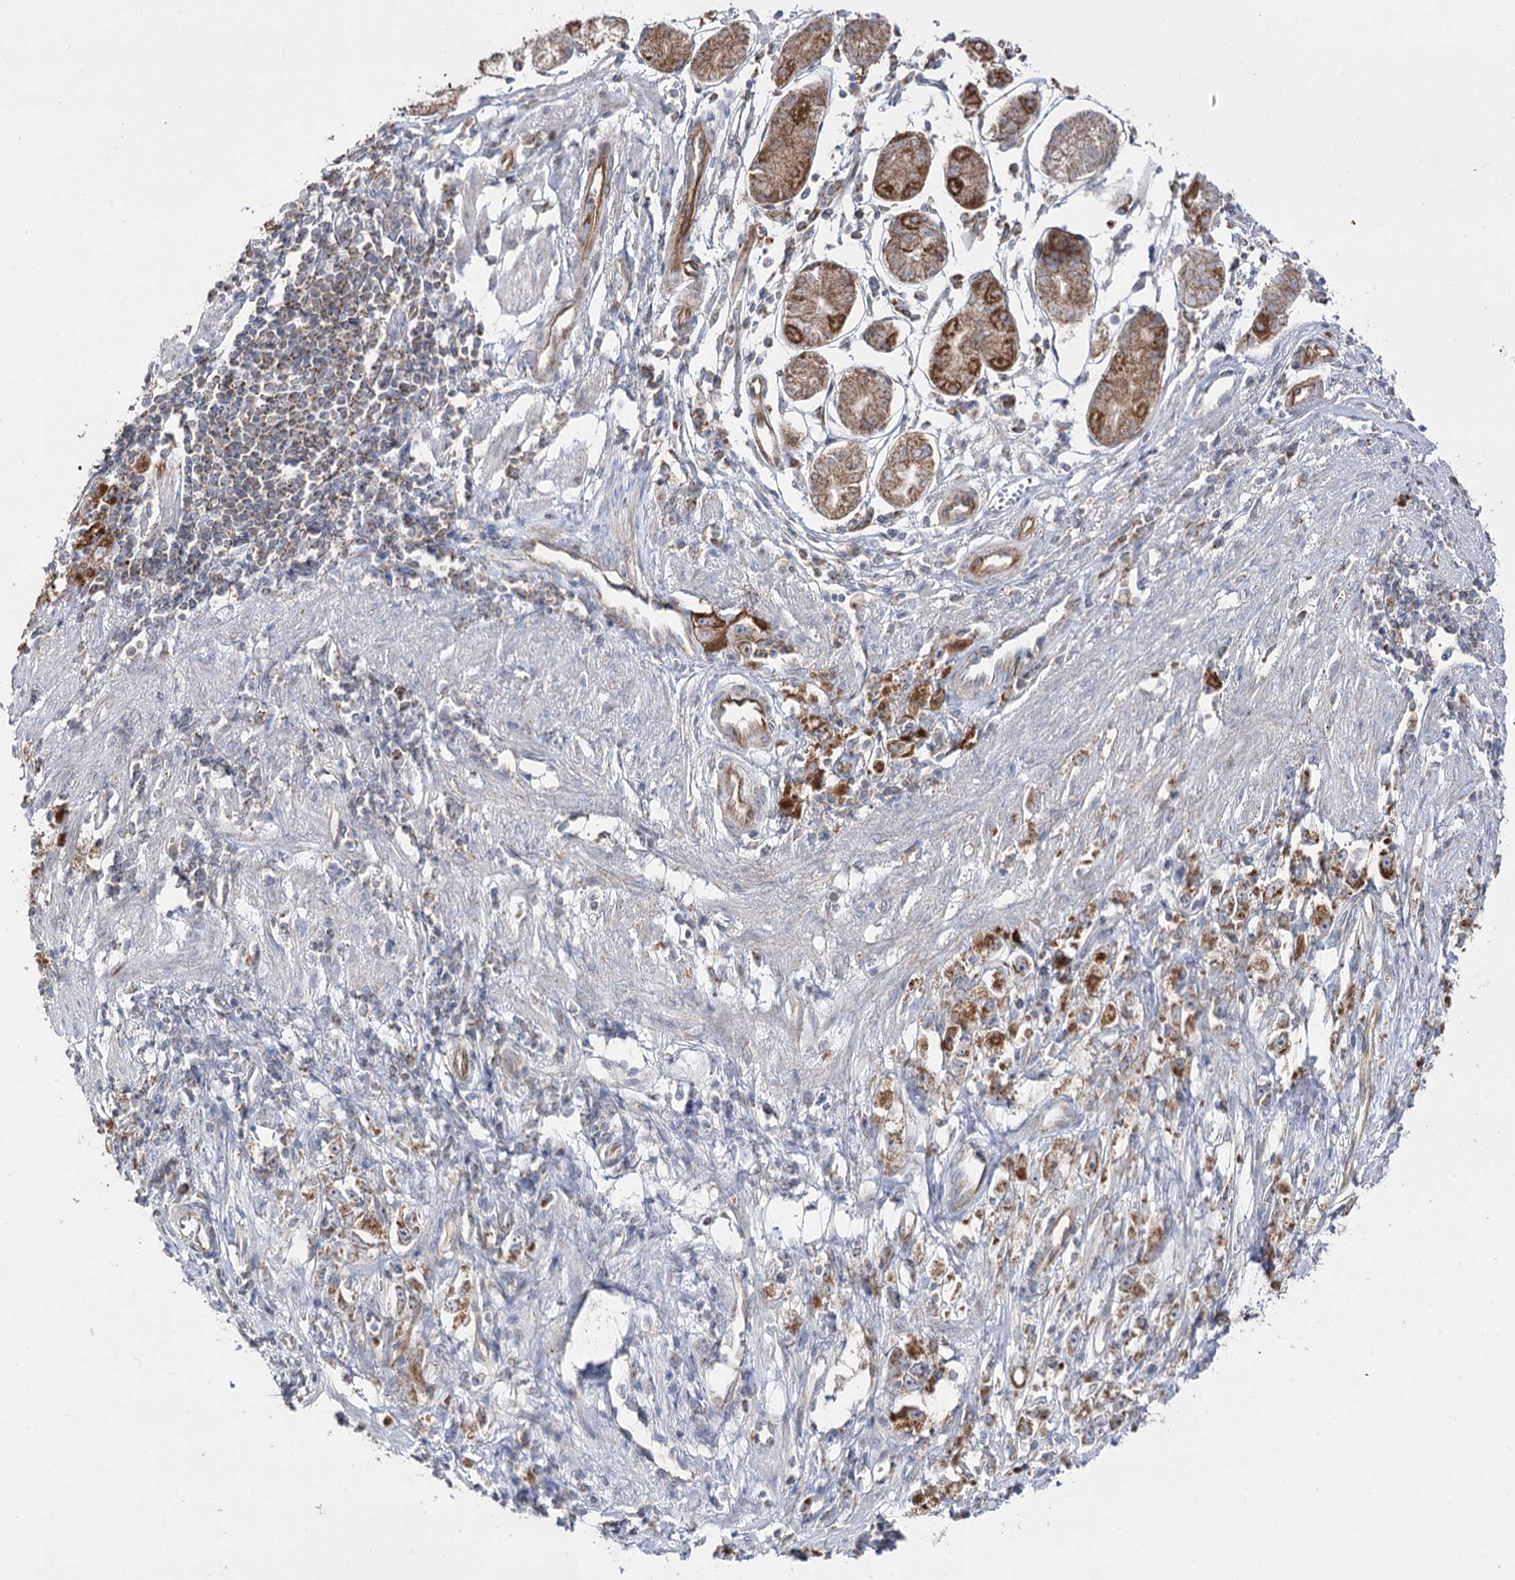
{"staining": {"intensity": "moderate", "quantity": ">75%", "location": "cytoplasmic/membranous"}, "tissue": "stomach cancer", "cell_type": "Tumor cells", "image_type": "cancer", "snomed": [{"axis": "morphology", "description": "Adenocarcinoma, NOS"}, {"axis": "topography", "description": "Stomach"}], "caption": "Protein expression analysis of stomach adenocarcinoma demonstrates moderate cytoplasmic/membranous expression in approximately >75% of tumor cells. (IHC, brightfield microscopy, high magnification).", "gene": "CBR4", "patient": {"sex": "female", "age": 59}}